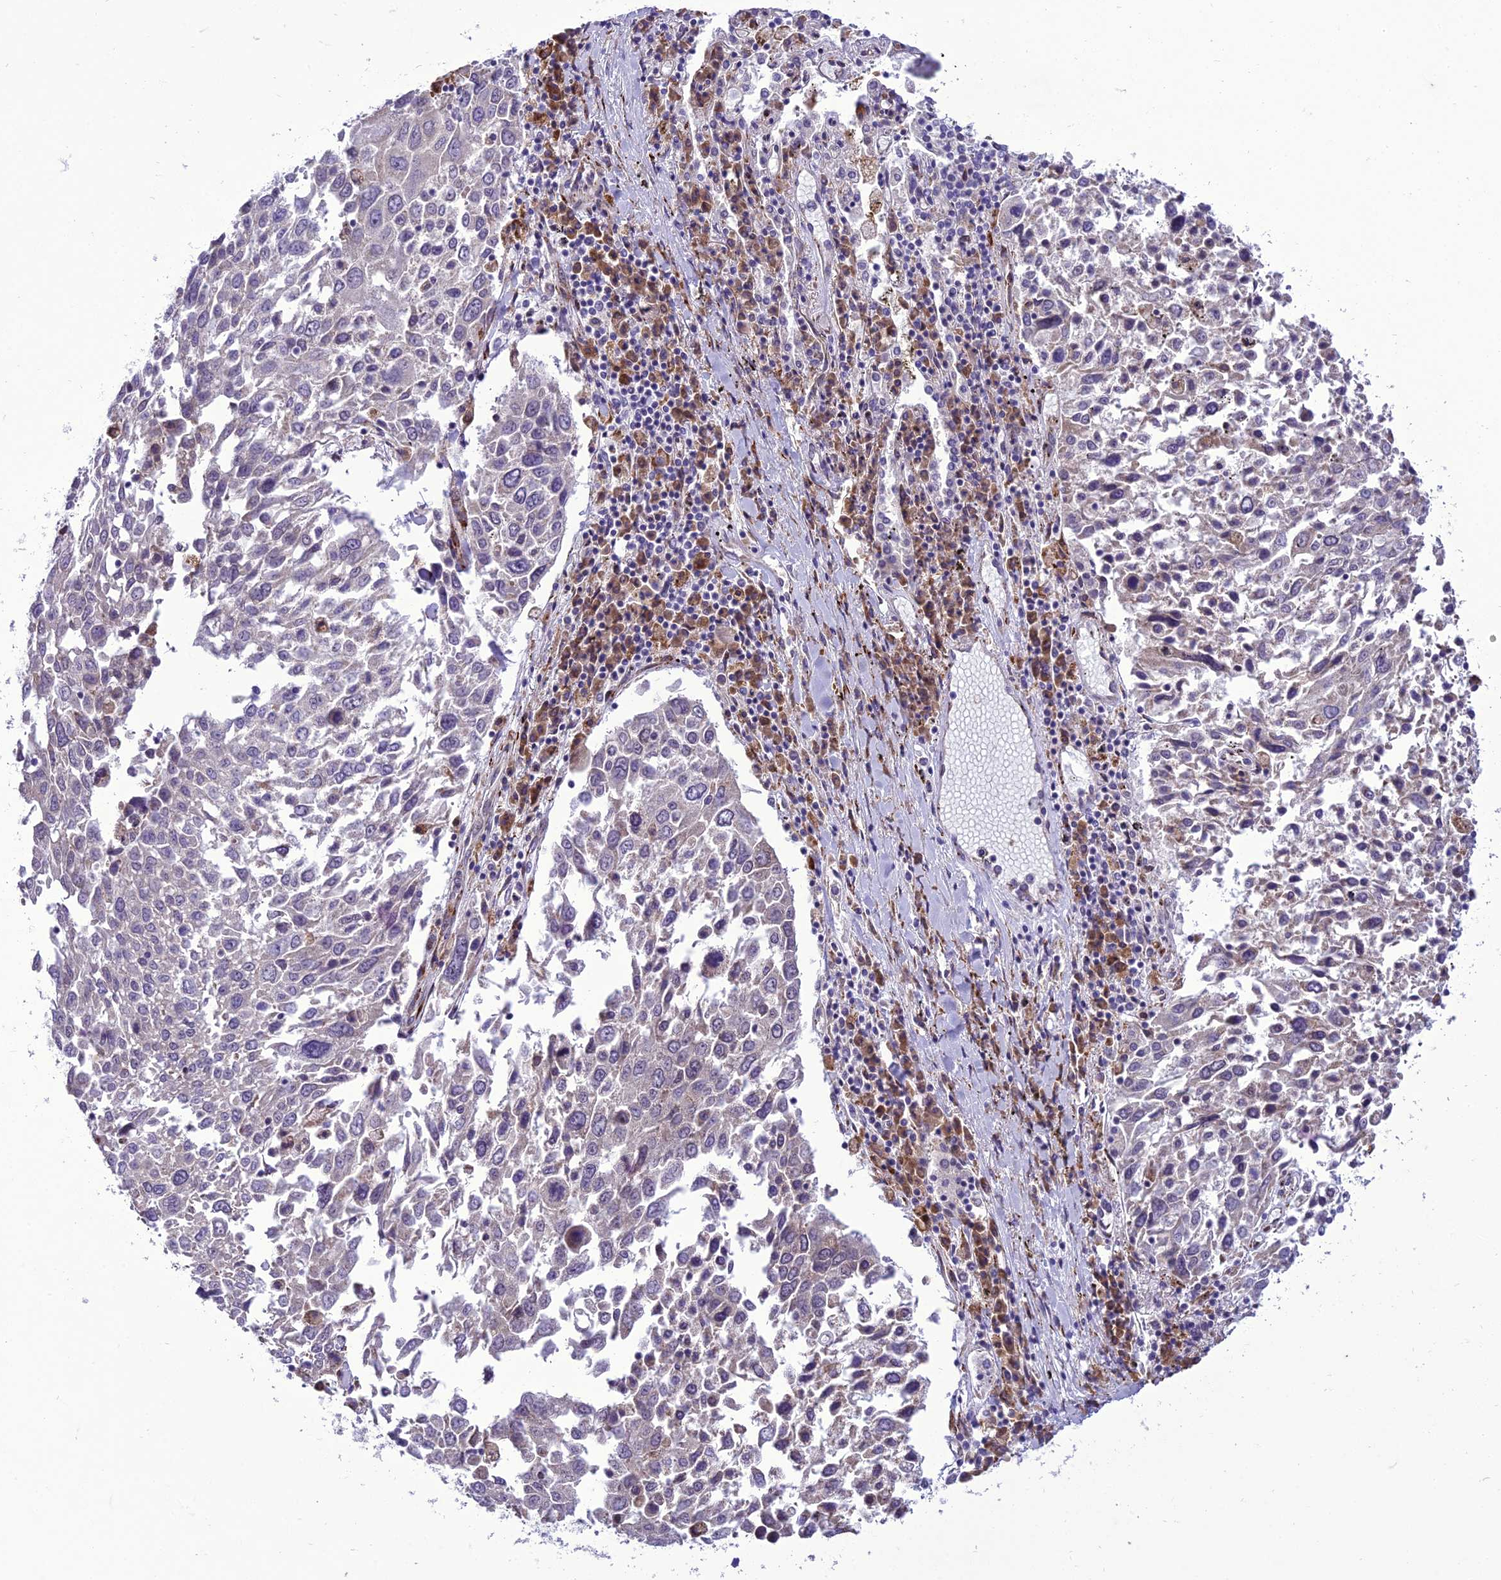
{"staining": {"intensity": "negative", "quantity": "none", "location": "none"}, "tissue": "lung cancer", "cell_type": "Tumor cells", "image_type": "cancer", "snomed": [{"axis": "morphology", "description": "Squamous cell carcinoma, NOS"}, {"axis": "topography", "description": "Lung"}], "caption": "Squamous cell carcinoma (lung) stained for a protein using immunohistochemistry (IHC) displays no staining tumor cells.", "gene": "NEURL2", "patient": {"sex": "male", "age": 65}}